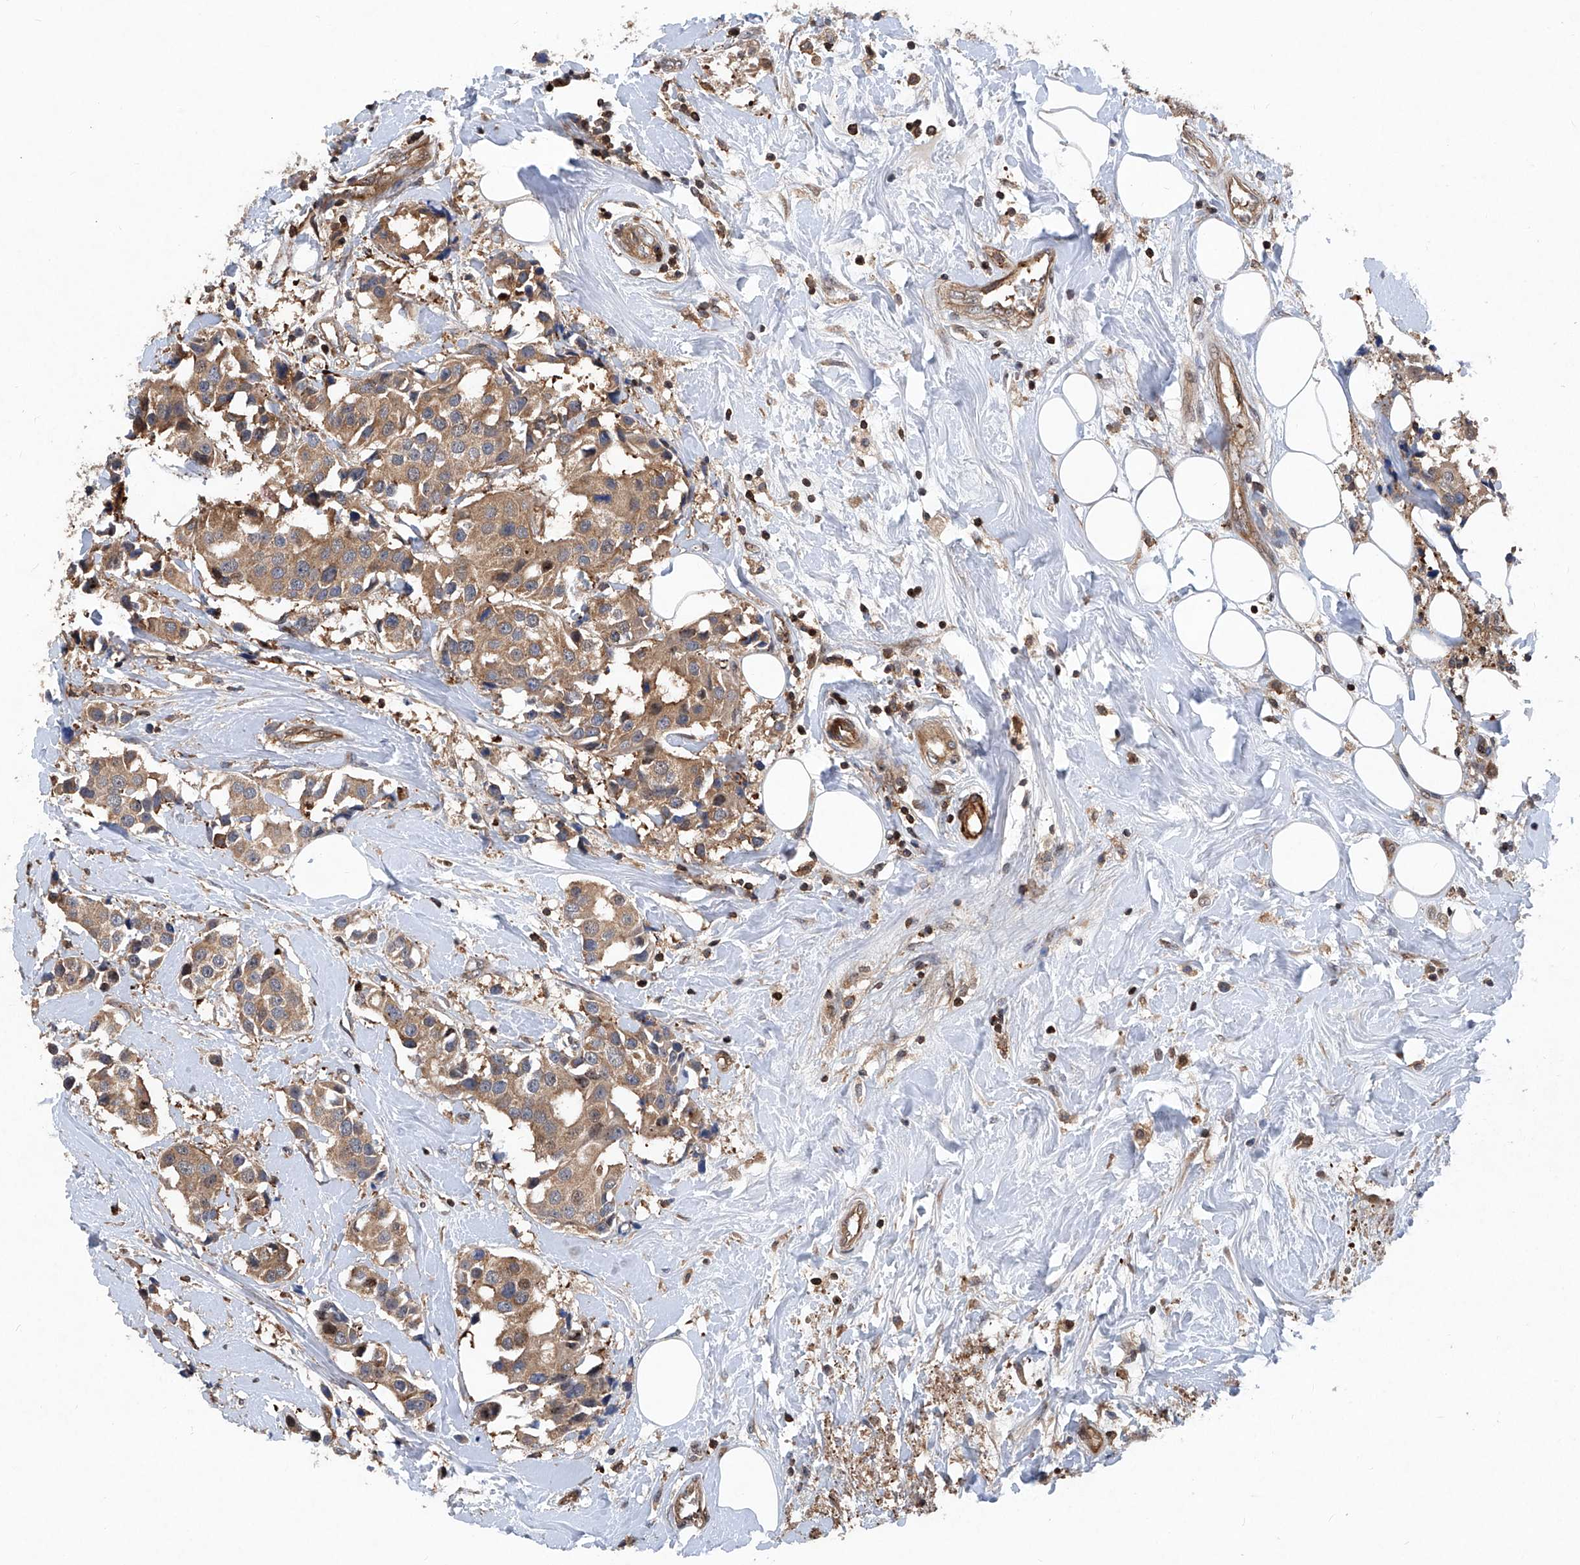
{"staining": {"intensity": "moderate", "quantity": ">75%", "location": "cytoplasmic/membranous"}, "tissue": "breast cancer", "cell_type": "Tumor cells", "image_type": "cancer", "snomed": [{"axis": "morphology", "description": "Normal tissue, NOS"}, {"axis": "morphology", "description": "Duct carcinoma"}, {"axis": "topography", "description": "Breast"}], "caption": "Immunohistochemical staining of human breast infiltrating ductal carcinoma displays medium levels of moderate cytoplasmic/membranous protein positivity in approximately >75% of tumor cells. (brown staining indicates protein expression, while blue staining denotes nuclei).", "gene": "NT5C3A", "patient": {"sex": "female", "age": 39}}